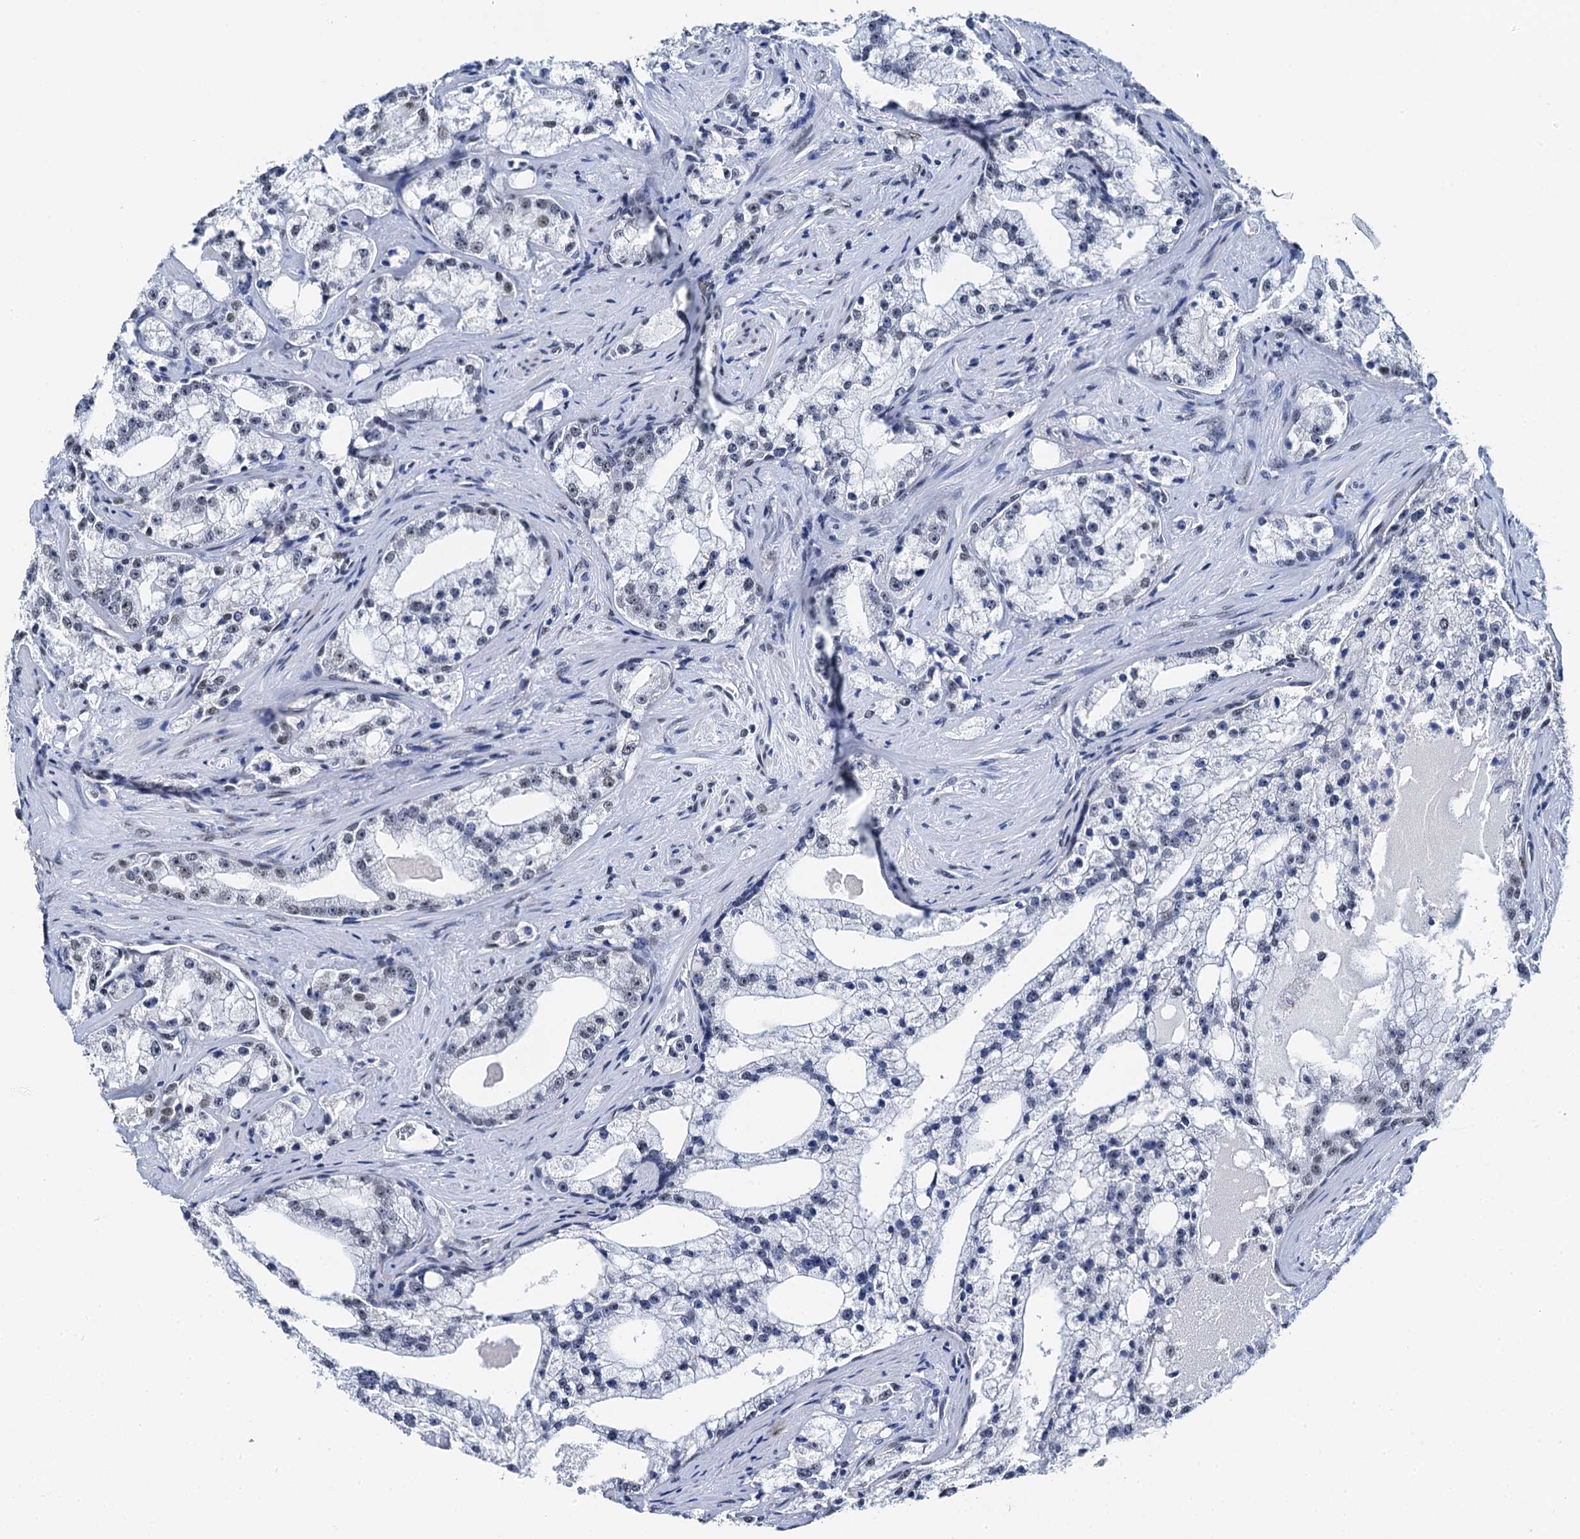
{"staining": {"intensity": "moderate", "quantity": "25%-75%", "location": "nuclear"}, "tissue": "prostate cancer", "cell_type": "Tumor cells", "image_type": "cancer", "snomed": [{"axis": "morphology", "description": "Adenocarcinoma, High grade"}, {"axis": "topography", "description": "Prostate"}], "caption": "This is a histology image of immunohistochemistry (IHC) staining of prostate adenocarcinoma (high-grade), which shows moderate positivity in the nuclear of tumor cells.", "gene": "SLTM", "patient": {"sex": "male", "age": 64}}